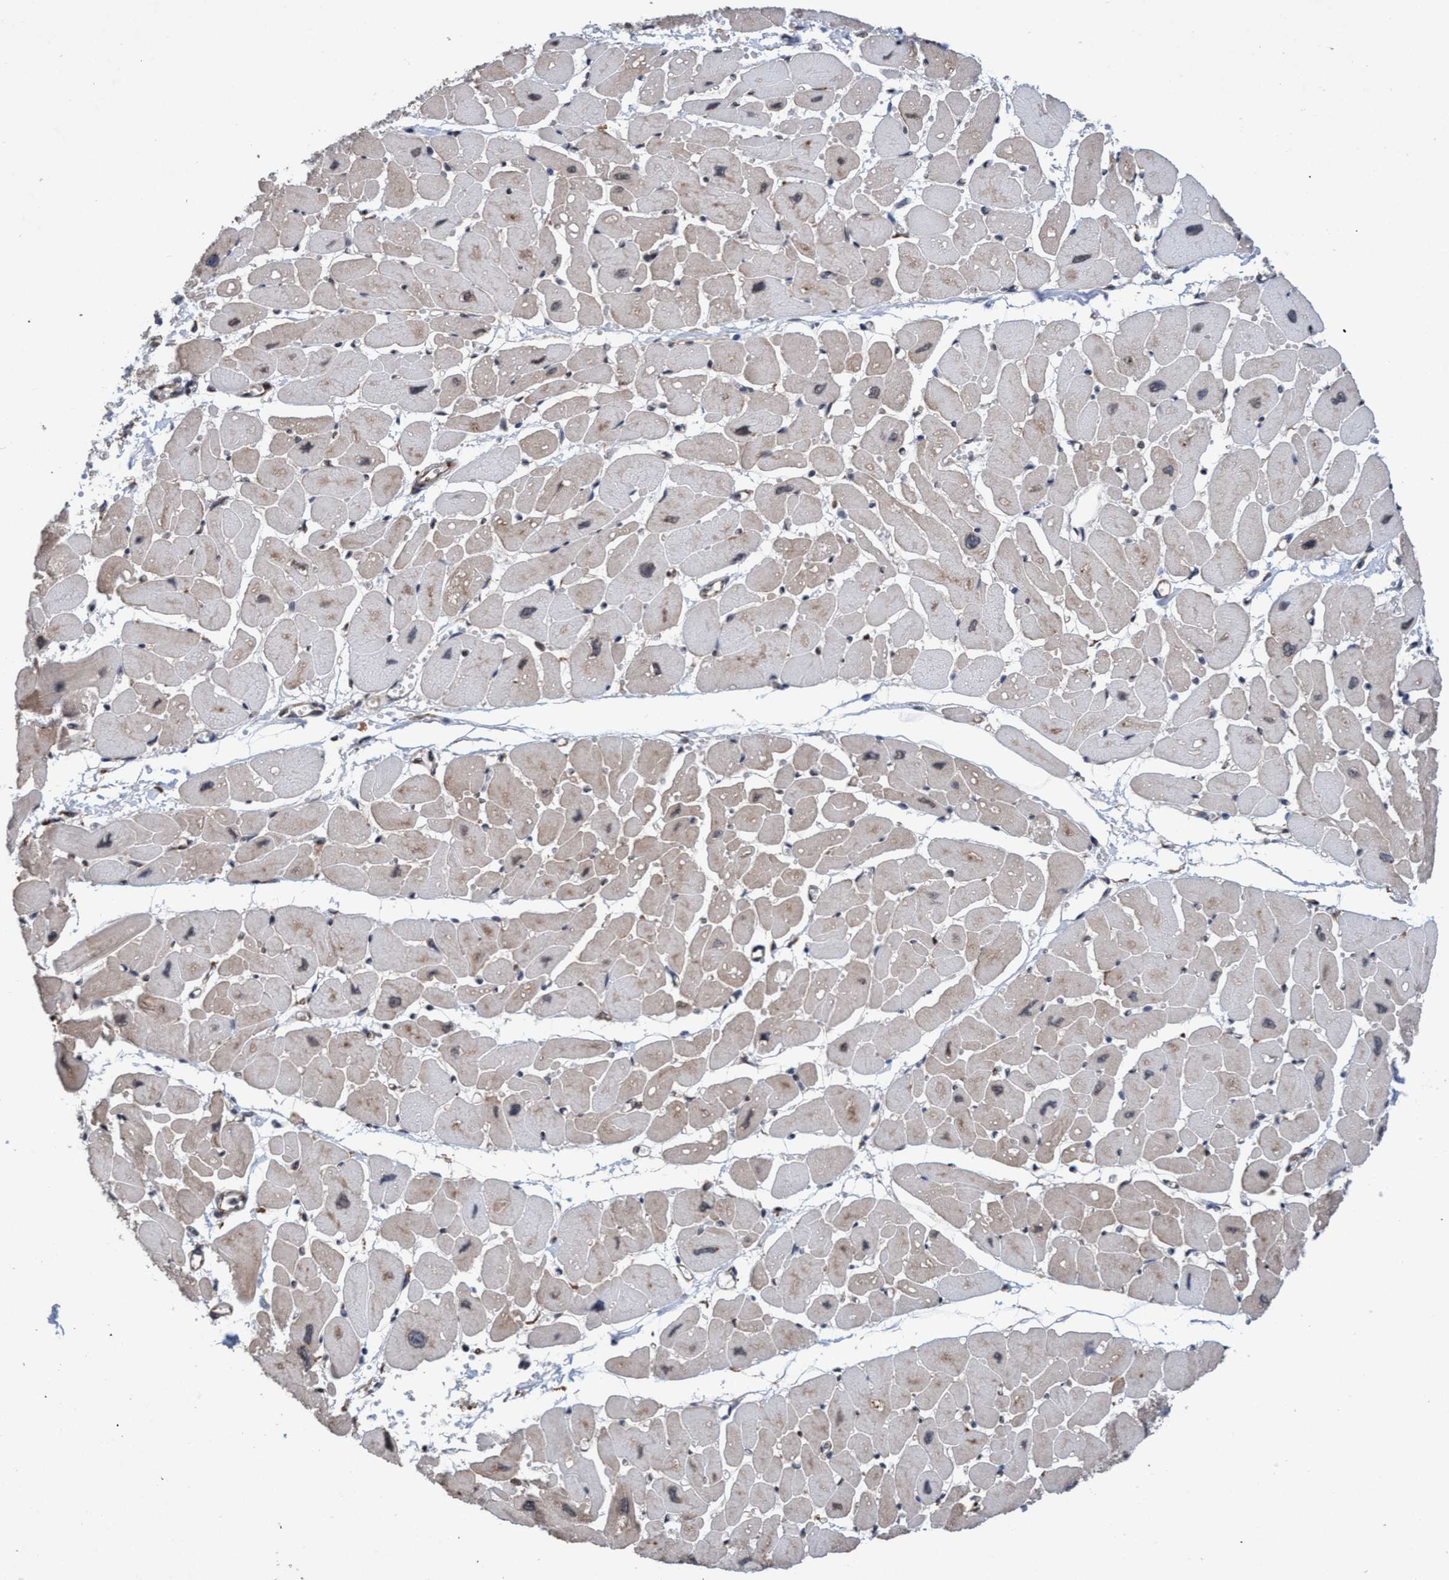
{"staining": {"intensity": "weak", "quantity": ">75%", "location": "cytoplasmic/membranous"}, "tissue": "heart muscle", "cell_type": "Cardiomyocytes", "image_type": "normal", "snomed": [{"axis": "morphology", "description": "Normal tissue, NOS"}, {"axis": "topography", "description": "Heart"}], "caption": "DAB immunohistochemical staining of normal human heart muscle reveals weak cytoplasmic/membranous protein positivity in about >75% of cardiomyocytes. (DAB IHC with brightfield microscopy, high magnification).", "gene": "METAP2", "patient": {"sex": "female", "age": 54}}